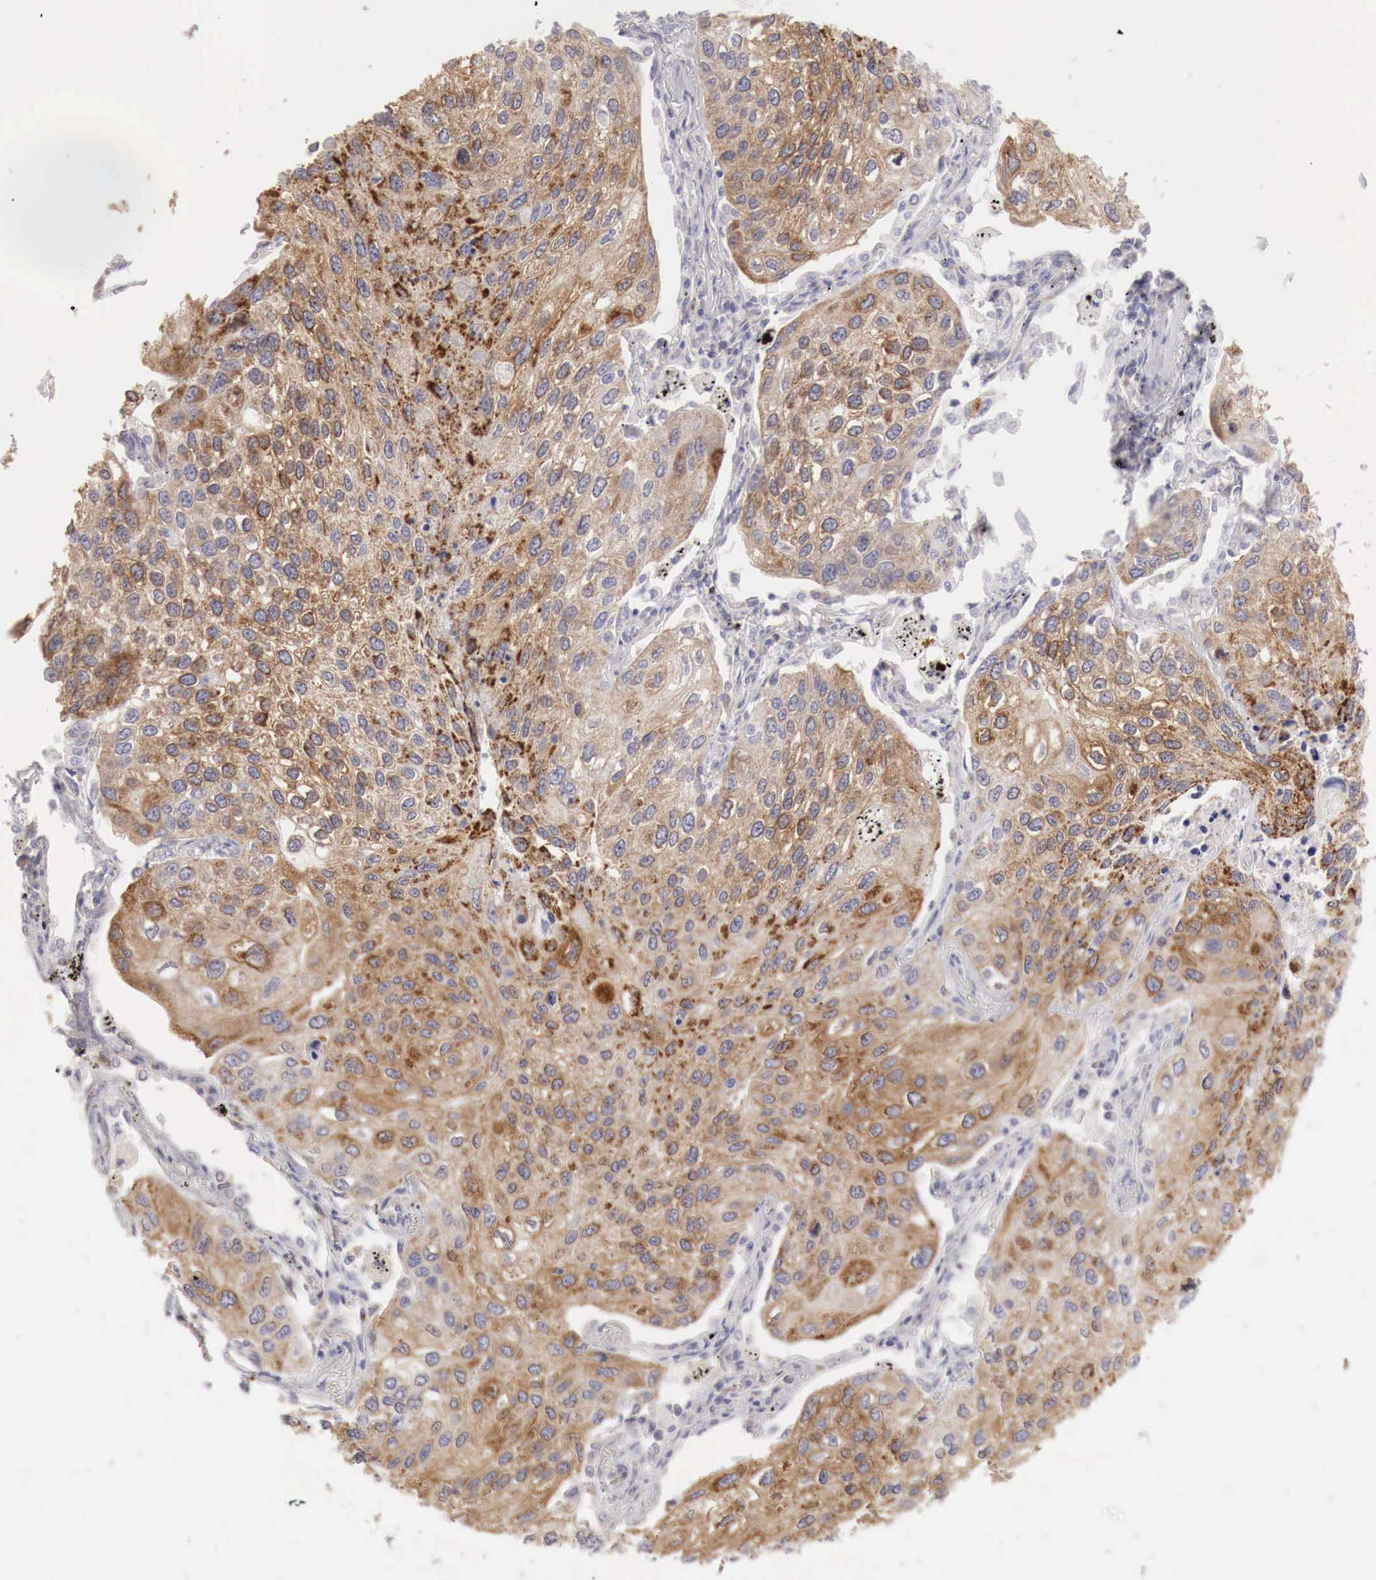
{"staining": {"intensity": "strong", "quantity": ">75%", "location": "cytoplasmic/membranous"}, "tissue": "lung cancer", "cell_type": "Tumor cells", "image_type": "cancer", "snomed": [{"axis": "morphology", "description": "Squamous cell carcinoma, NOS"}, {"axis": "topography", "description": "Lung"}], "caption": "Immunohistochemical staining of human lung cancer displays high levels of strong cytoplasmic/membranous expression in about >75% of tumor cells.", "gene": "NSDHL", "patient": {"sex": "male", "age": 75}}